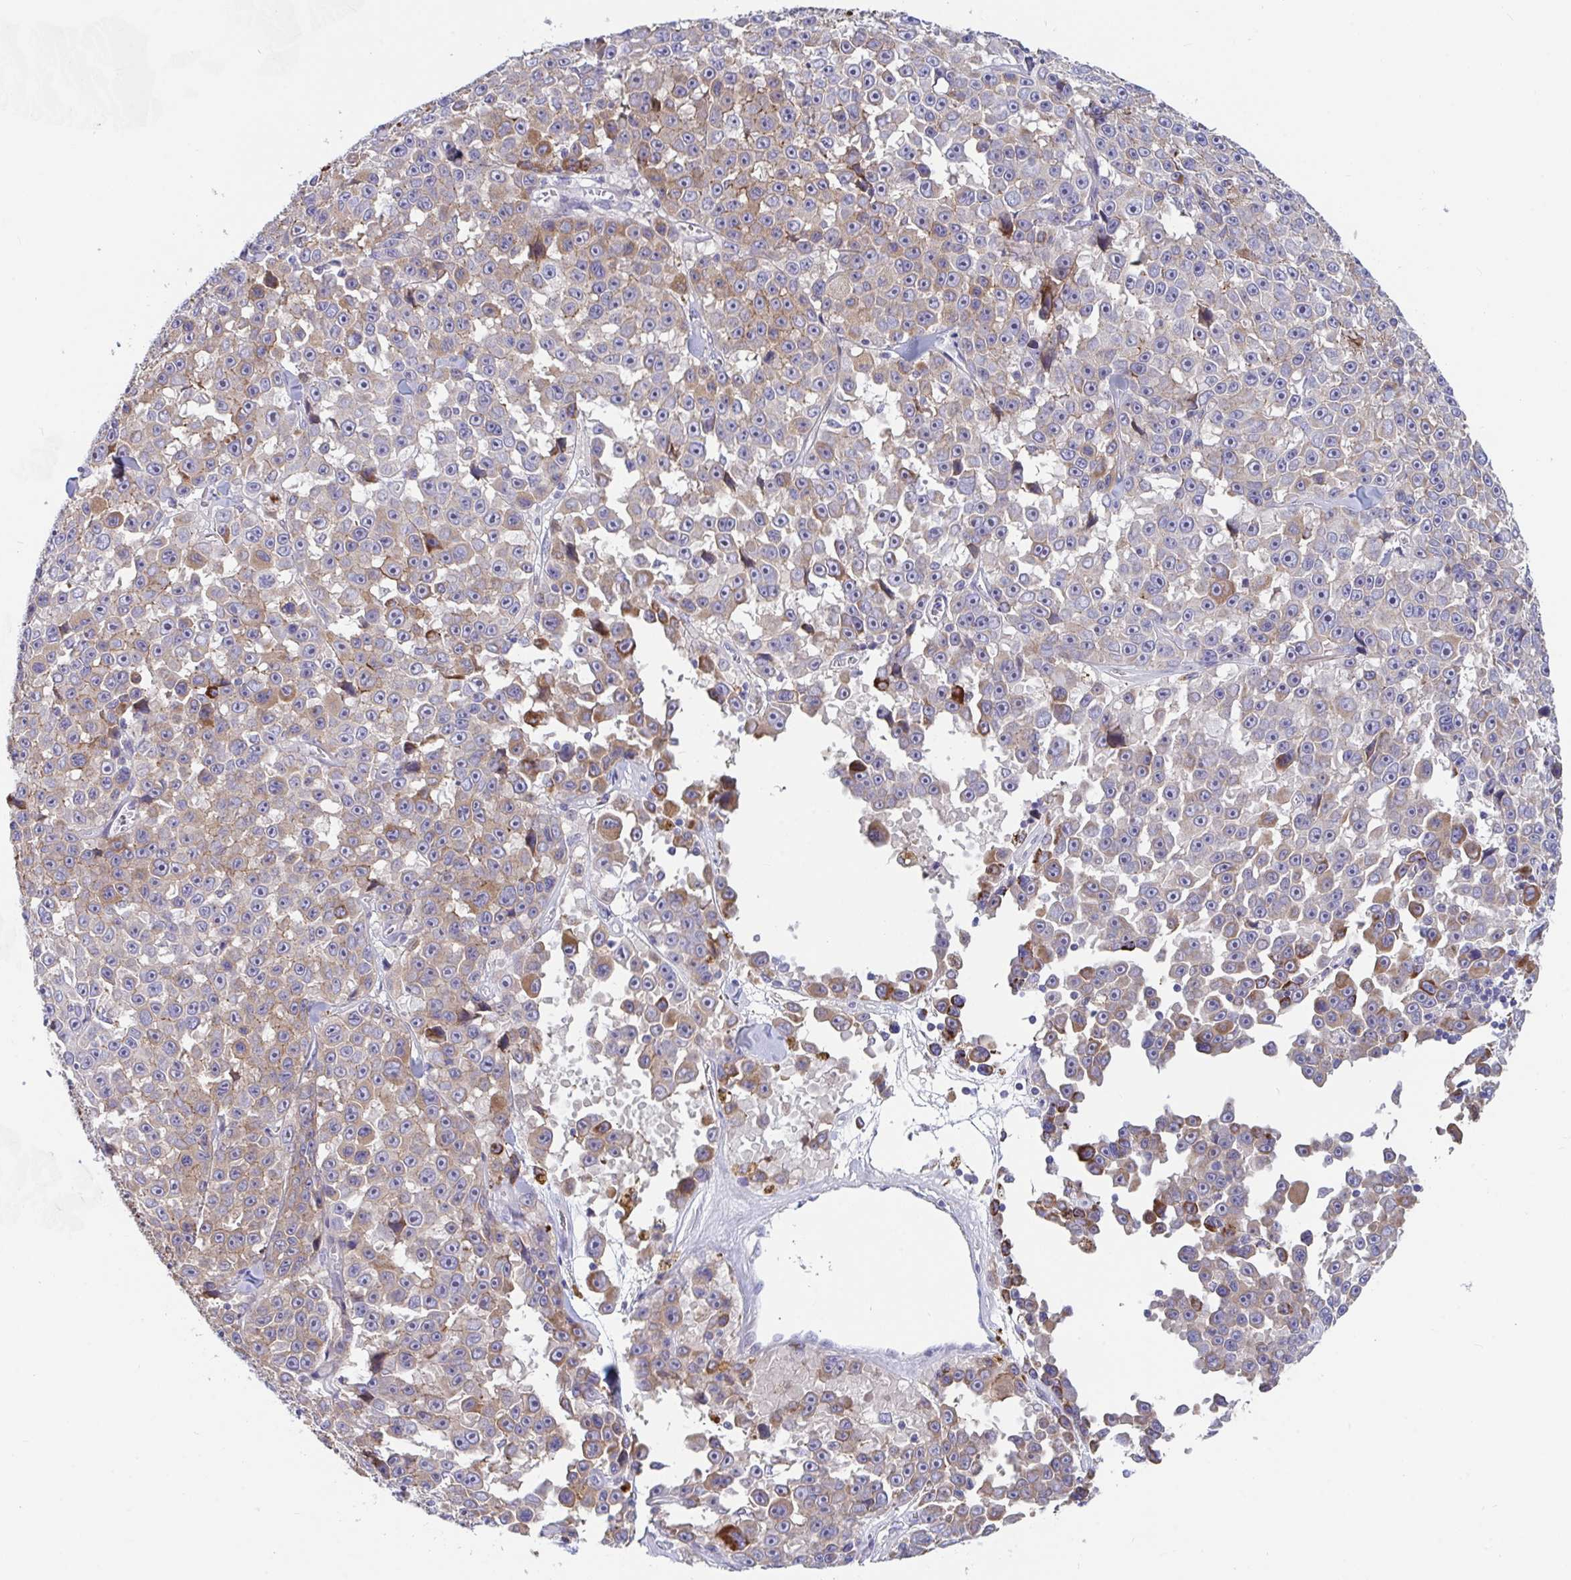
{"staining": {"intensity": "moderate", "quantity": "25%-75%", "location": "cytoplasmic/membranous"}, "tissue": "melanoma", "cell_type": "Tumor cells", "image_type": "cancer", "snomed": [{"axis": "morphology", "description": "Malignant melanoma, NOS"}, {"axis": "topography", "description": "Skin"}], "caption": "Immunohistochemistry (IHC) image of malignant melanoma stained for a protein (brown), which demonstrates medium levels of moderate cytoplasmic/membranous positivity in approximately 25%-75% of tumor cells.", "gene": "FAM156B", "patient": {"sex": "female", "age": 66}}